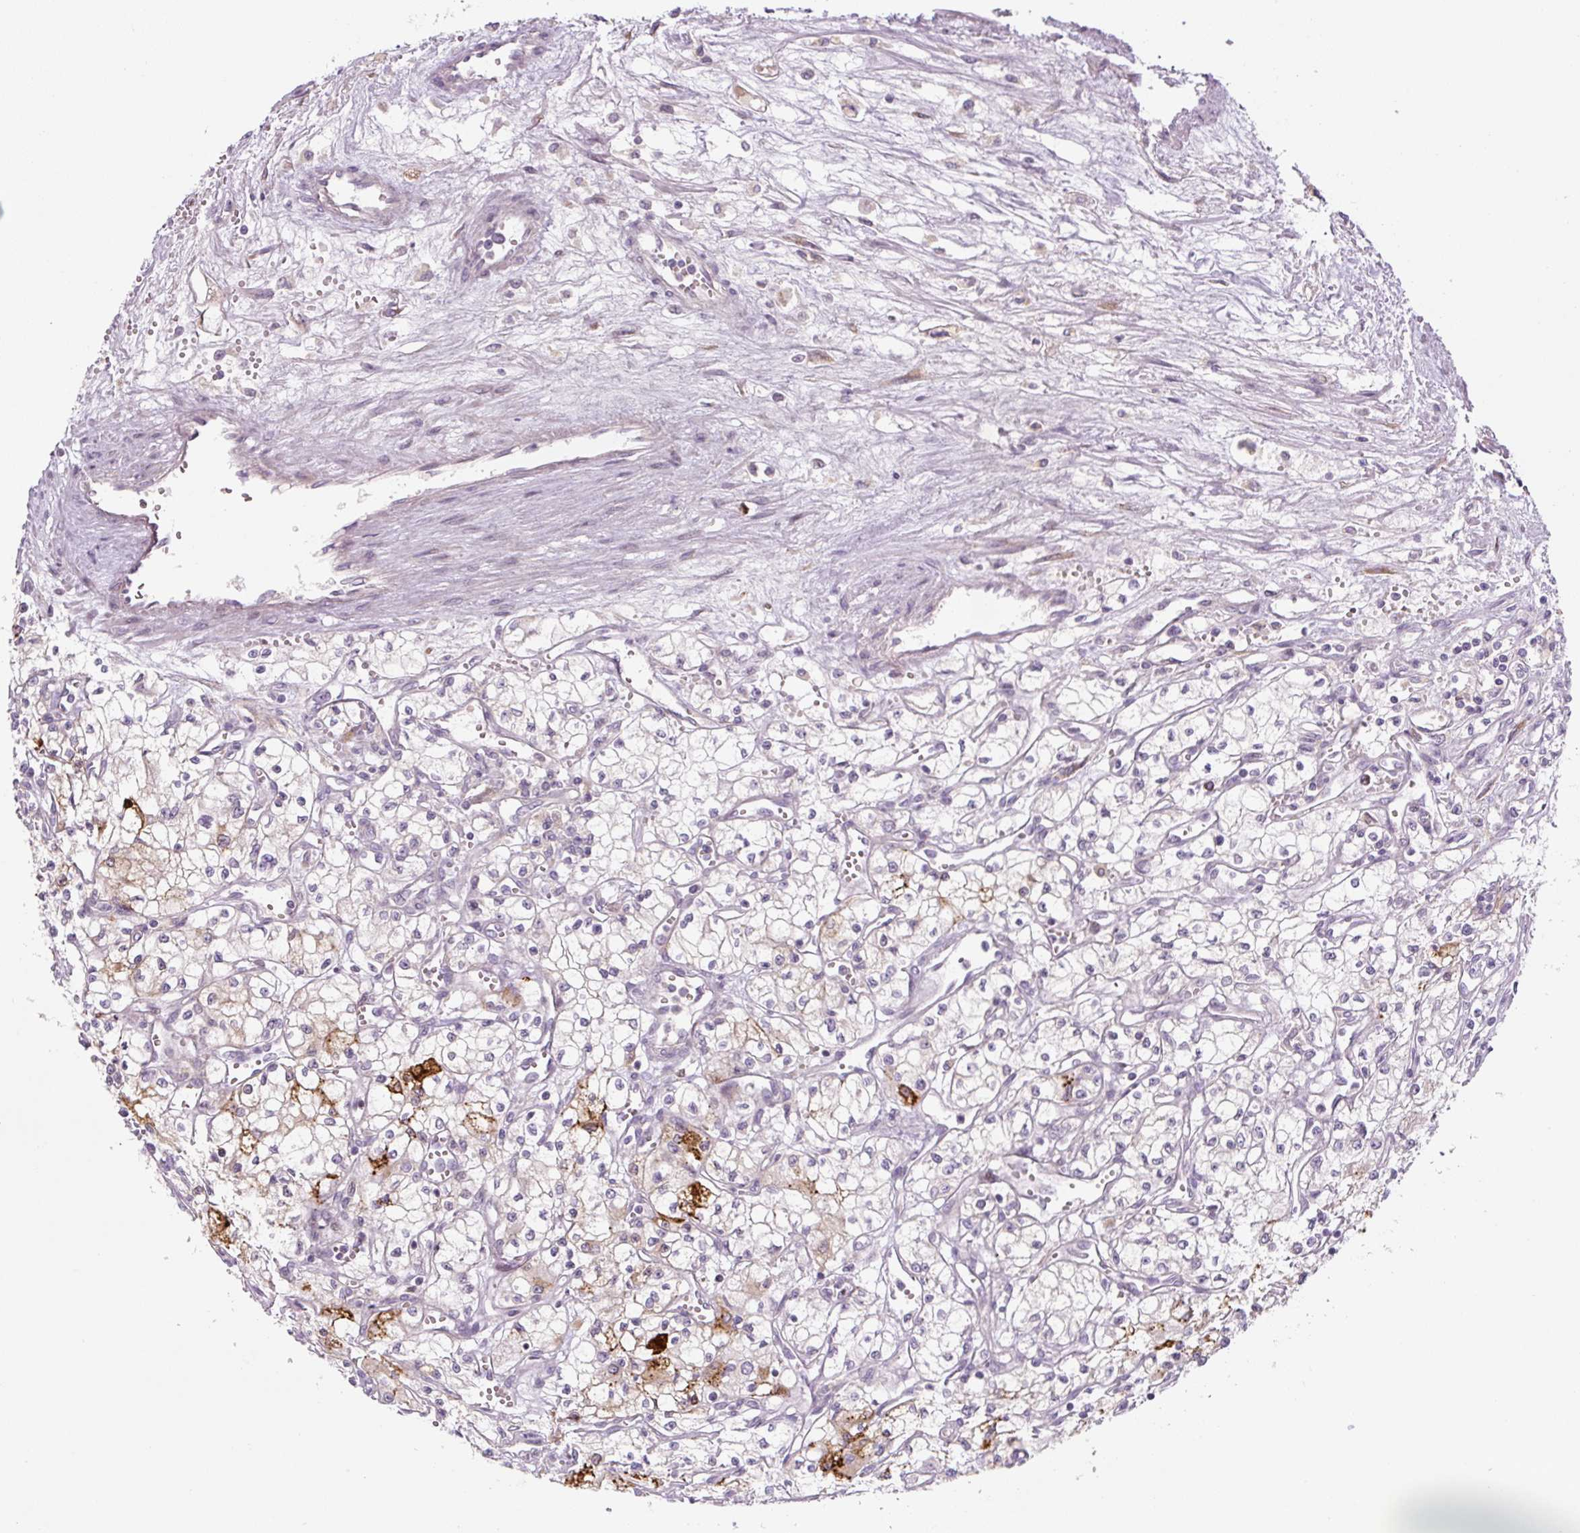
{"staining": {"intensity": "negative", "quantity": "none", "location": "none"}, "tissue": "renal cancer", "cell_type": "Tumor cells", "image_type": "cancer", "snomed": [{"axis": "morphology", "description": "Adenocarcinoma, NOS"}, {"axis": "topography", "description": "Kidney"}], "caption": "Human renal cancer (adenocarcinoma) stained for a protein using immunohistochemistry (IHC) shows no staining in tumor cells.", "gene": "YIF1B", "patient": {"sex": "male", "age": 59}}